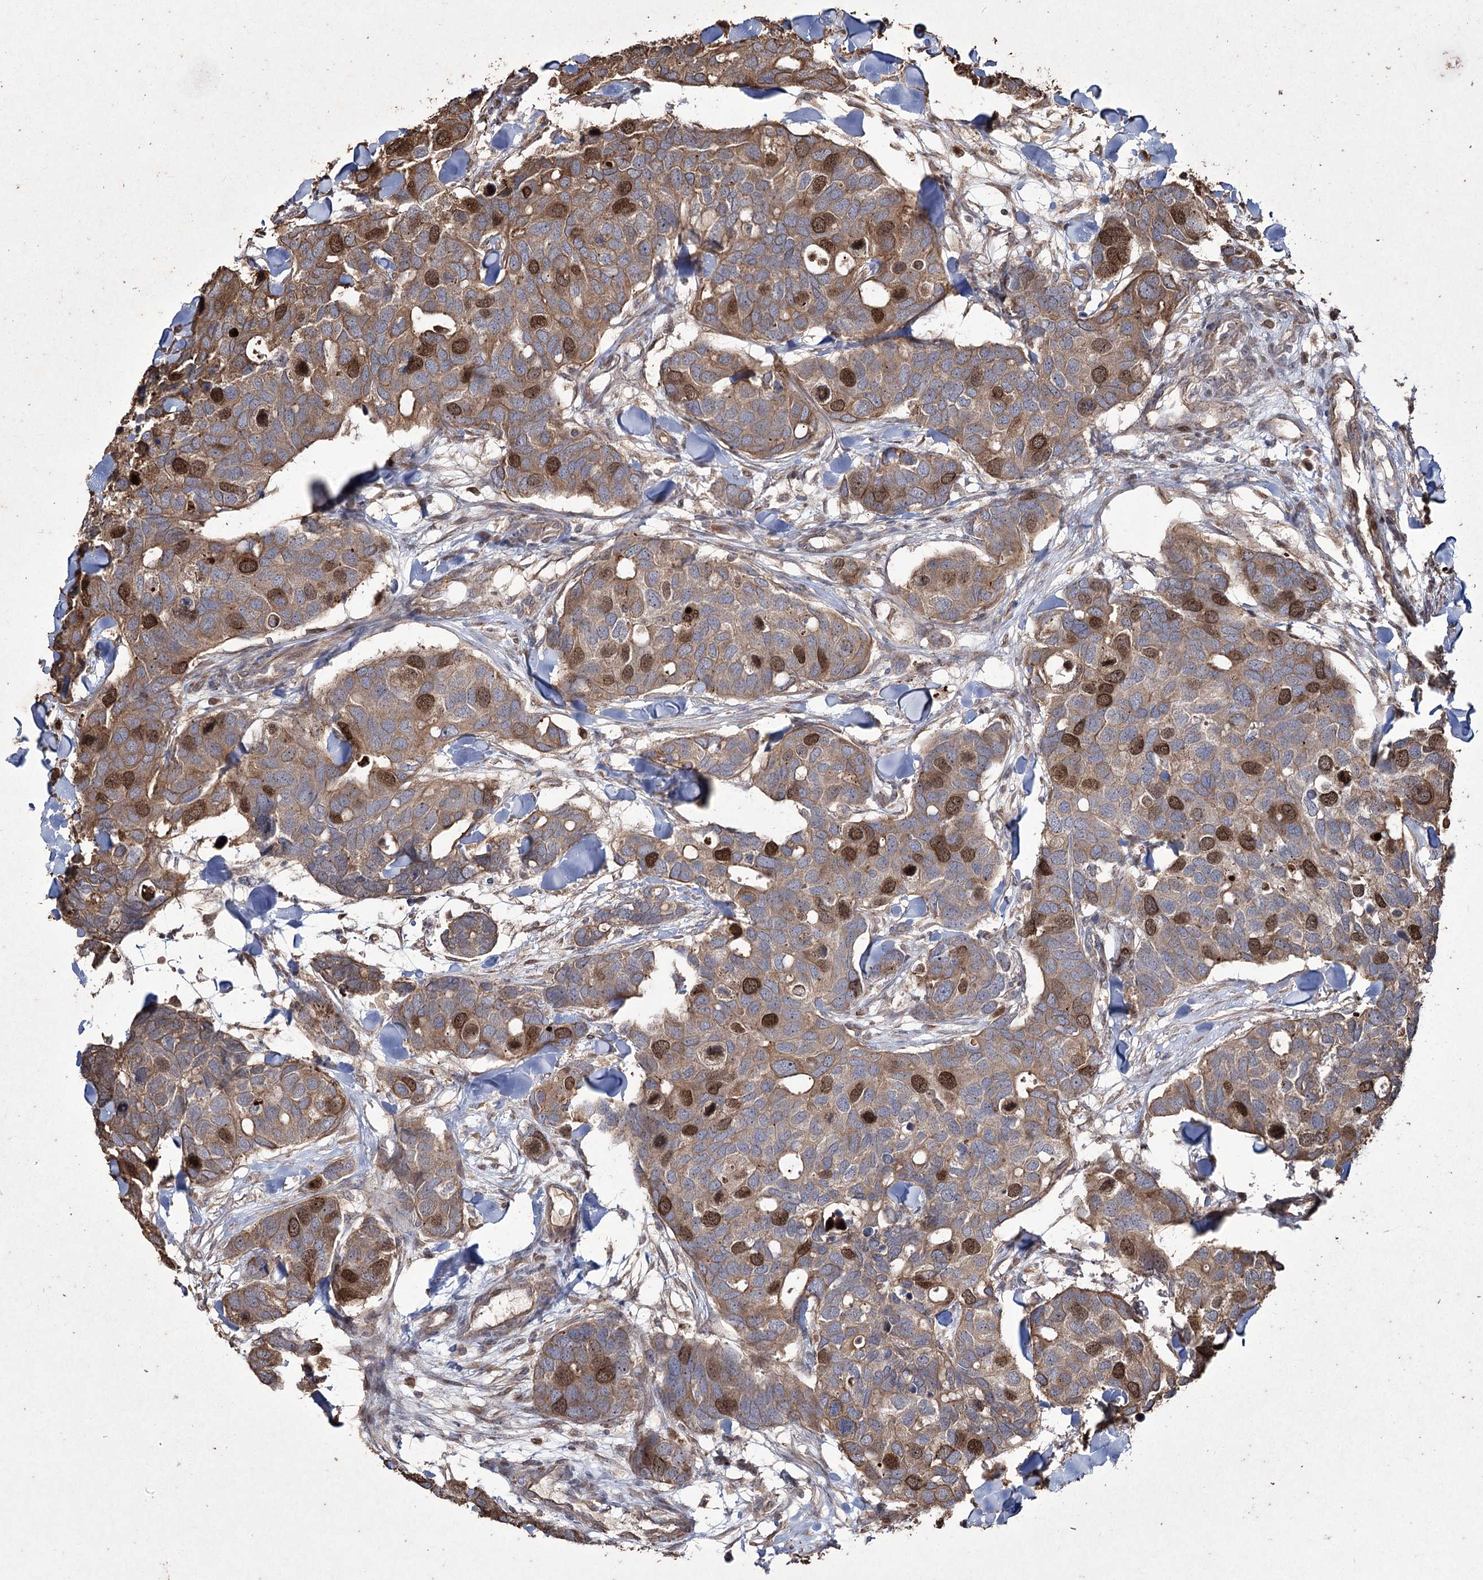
{"staining": {"intensity": "strong", "quantity": "25%-75%", "location": "cytoplasmic/membranous,nuclear"}, "tissue": "breast cancer", "cell_type": "Tumor cells", "image_type": "cancer", "snomed": [{"axis": "morphology", "description": "Duct carcinoma"}, {"axis": "topography", "description": "Breast"}], "caption": "There is high levels of strong cytoplasmic/membranous and nuclear expression in tumor cells of breast cancer (infiltrating ductal carcinoma), as demonstrated by immunohistochemical staining (brown color).", "gene": "PRC1", "patient": {"sex": "female", "age": 83}}